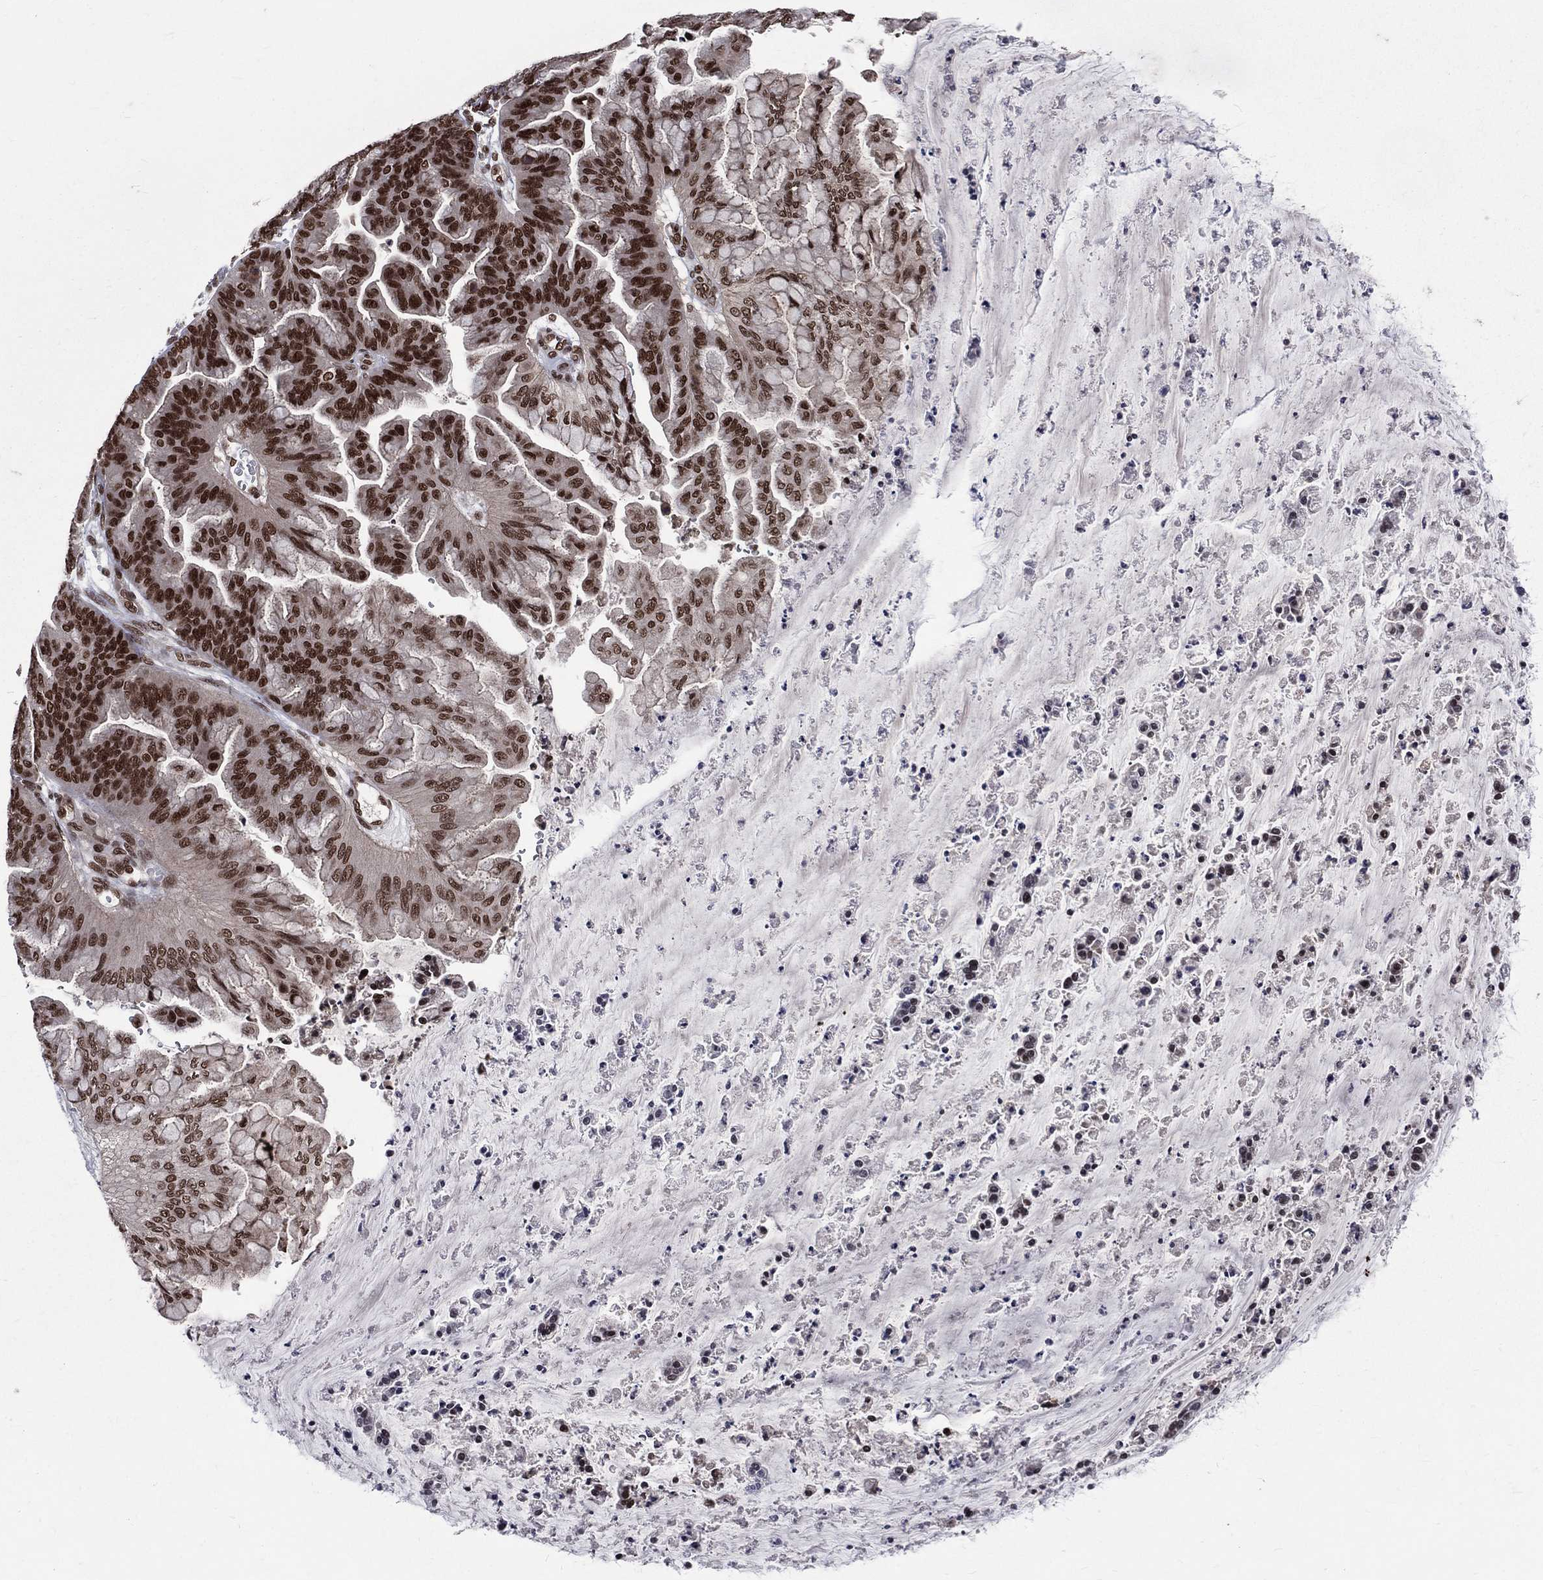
{"staining": {"intensity": "strong", "quantity": ">75%", "location": "nuclear"}, "tissue": "ovarian cancer", "cell_type": "Tumor cells", "image_type": "cancer", "snomed": [{"axis": "morphology", "description": "Cystadenocarcinoma, mucinous, NOS"}, {"axis": "topography", "description": "Ovary"}], "caption": "Mucinous cystadenocarcinoma (ovarian) stained for a protein (brown) displays strong nuclear positive positivity in approximately >75% of tumor cells.", "gene": "SMC3", "patient": {"sex": "female", "age": 67}}